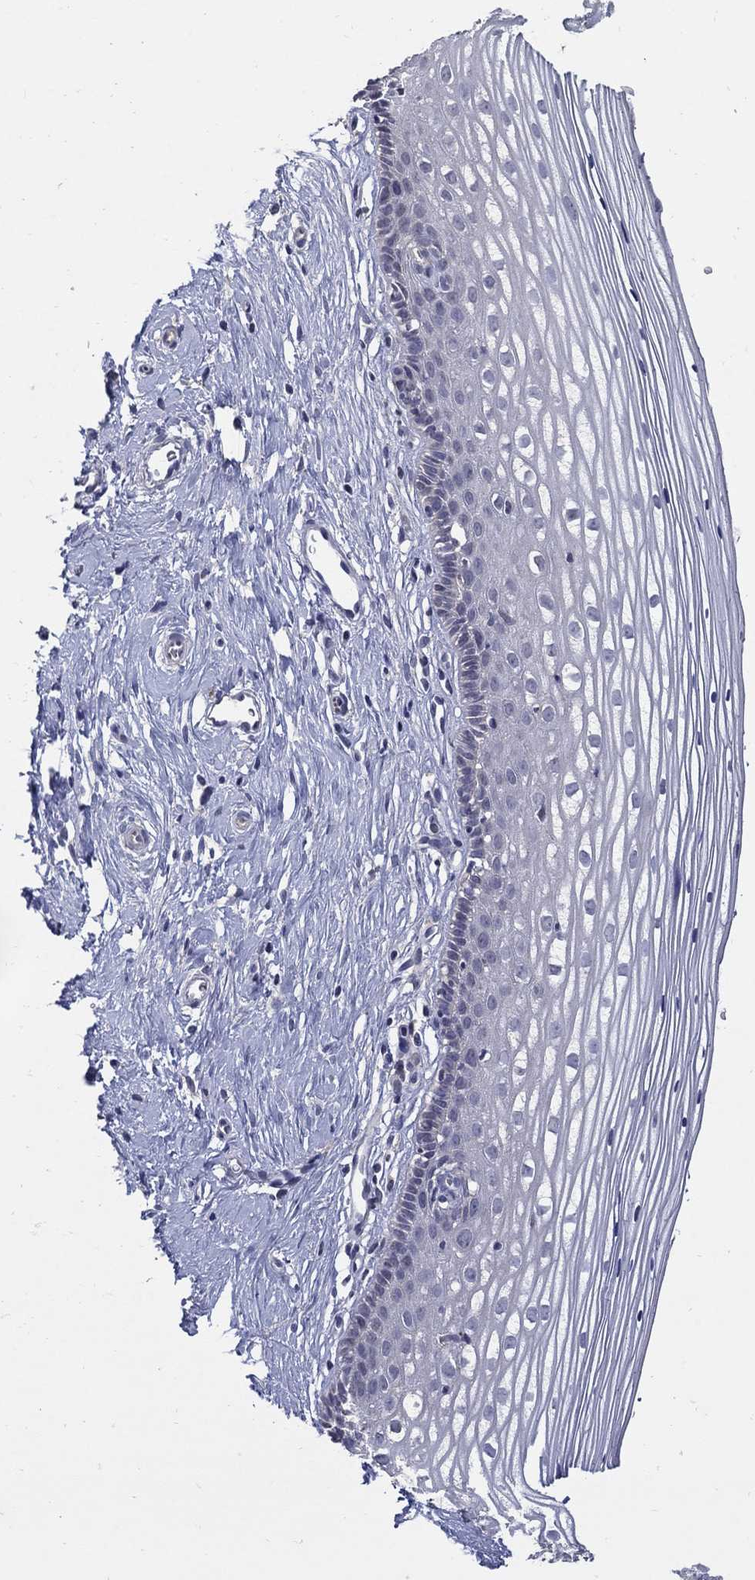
{"staining": {"intensity": "negative", "quantity": "none", "location": "none"}, "tissue": "cervix", "cell_type": "Glandular cells", "image_type": "normal", "snomed": [{"axis": "morphology", "description": "Normal tissue, NOS"}, {"axis": "topography", "description": "Cervix"}], "caption": "A high-resolution photomicrograph shows immunohistochemistry staining of normal cervix, which shows no significant staining in glandular cells. (DAB (3,3'-diaminobenzidine) immunohistochemistry (IHC) with hematoxylin counter stain).", "gene": "CETN1", "patient": {"sex": "female", "age": 40}}